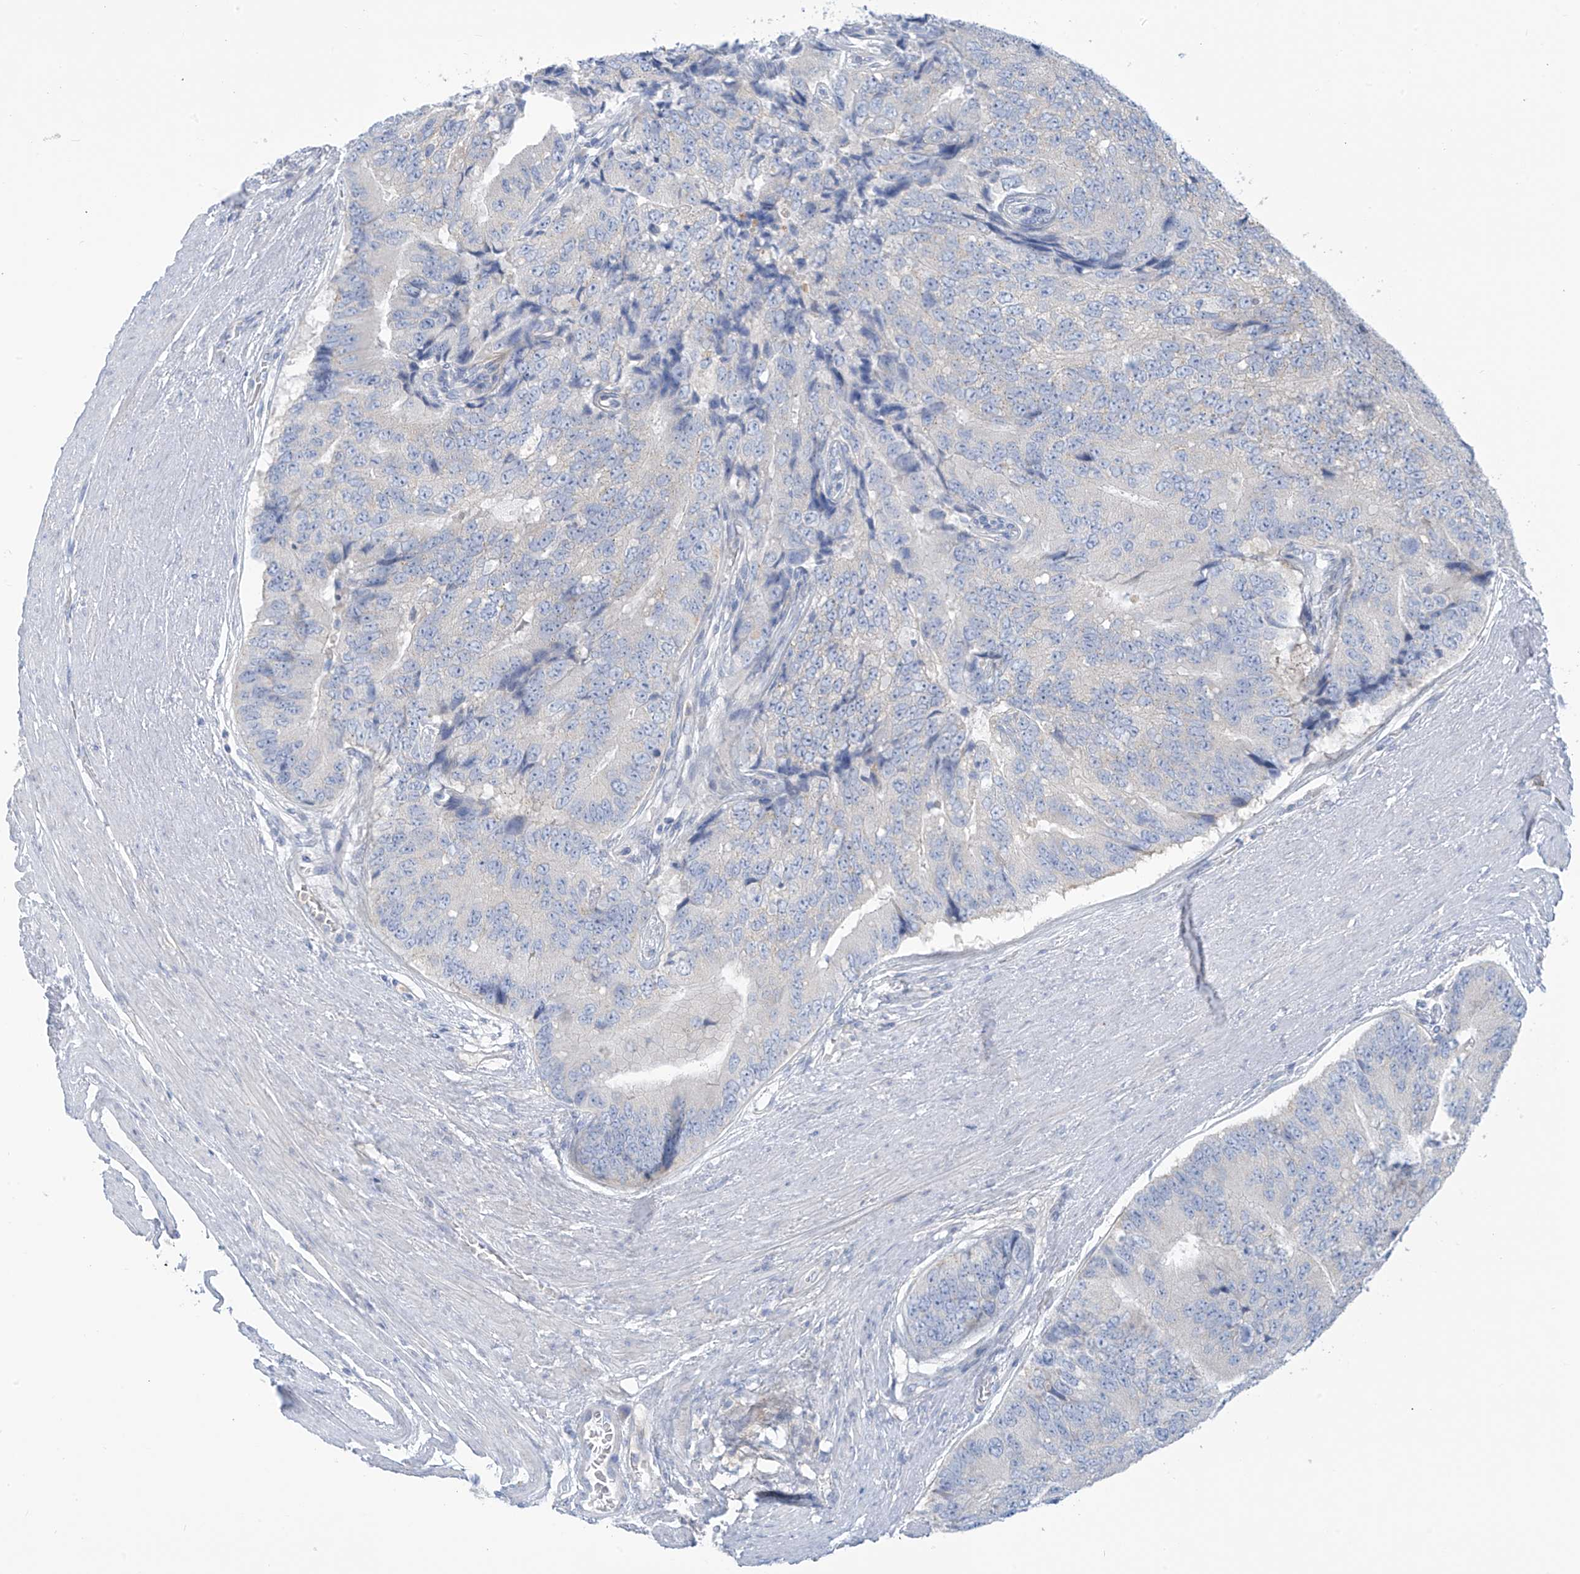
{"staining": {"intensity": "negative", "quantity": "none", "location": "none"}, "tissue": "prostate cancer", "cell_type": "Tumor cells", "image_type": "cancer", "snomed": [{"axis": "morphology", "description": "Adenocarcinoma, High grade"}, {"axis": "topography", "description": "Prostate"}], "caption": "Prostate cancer (adenocarcinoma (high-grade)) stained for a protein using IHC exhibits no staining tumor cells.", "gene": "FABP2", "patient": {"sex": "male", "age": 70}}